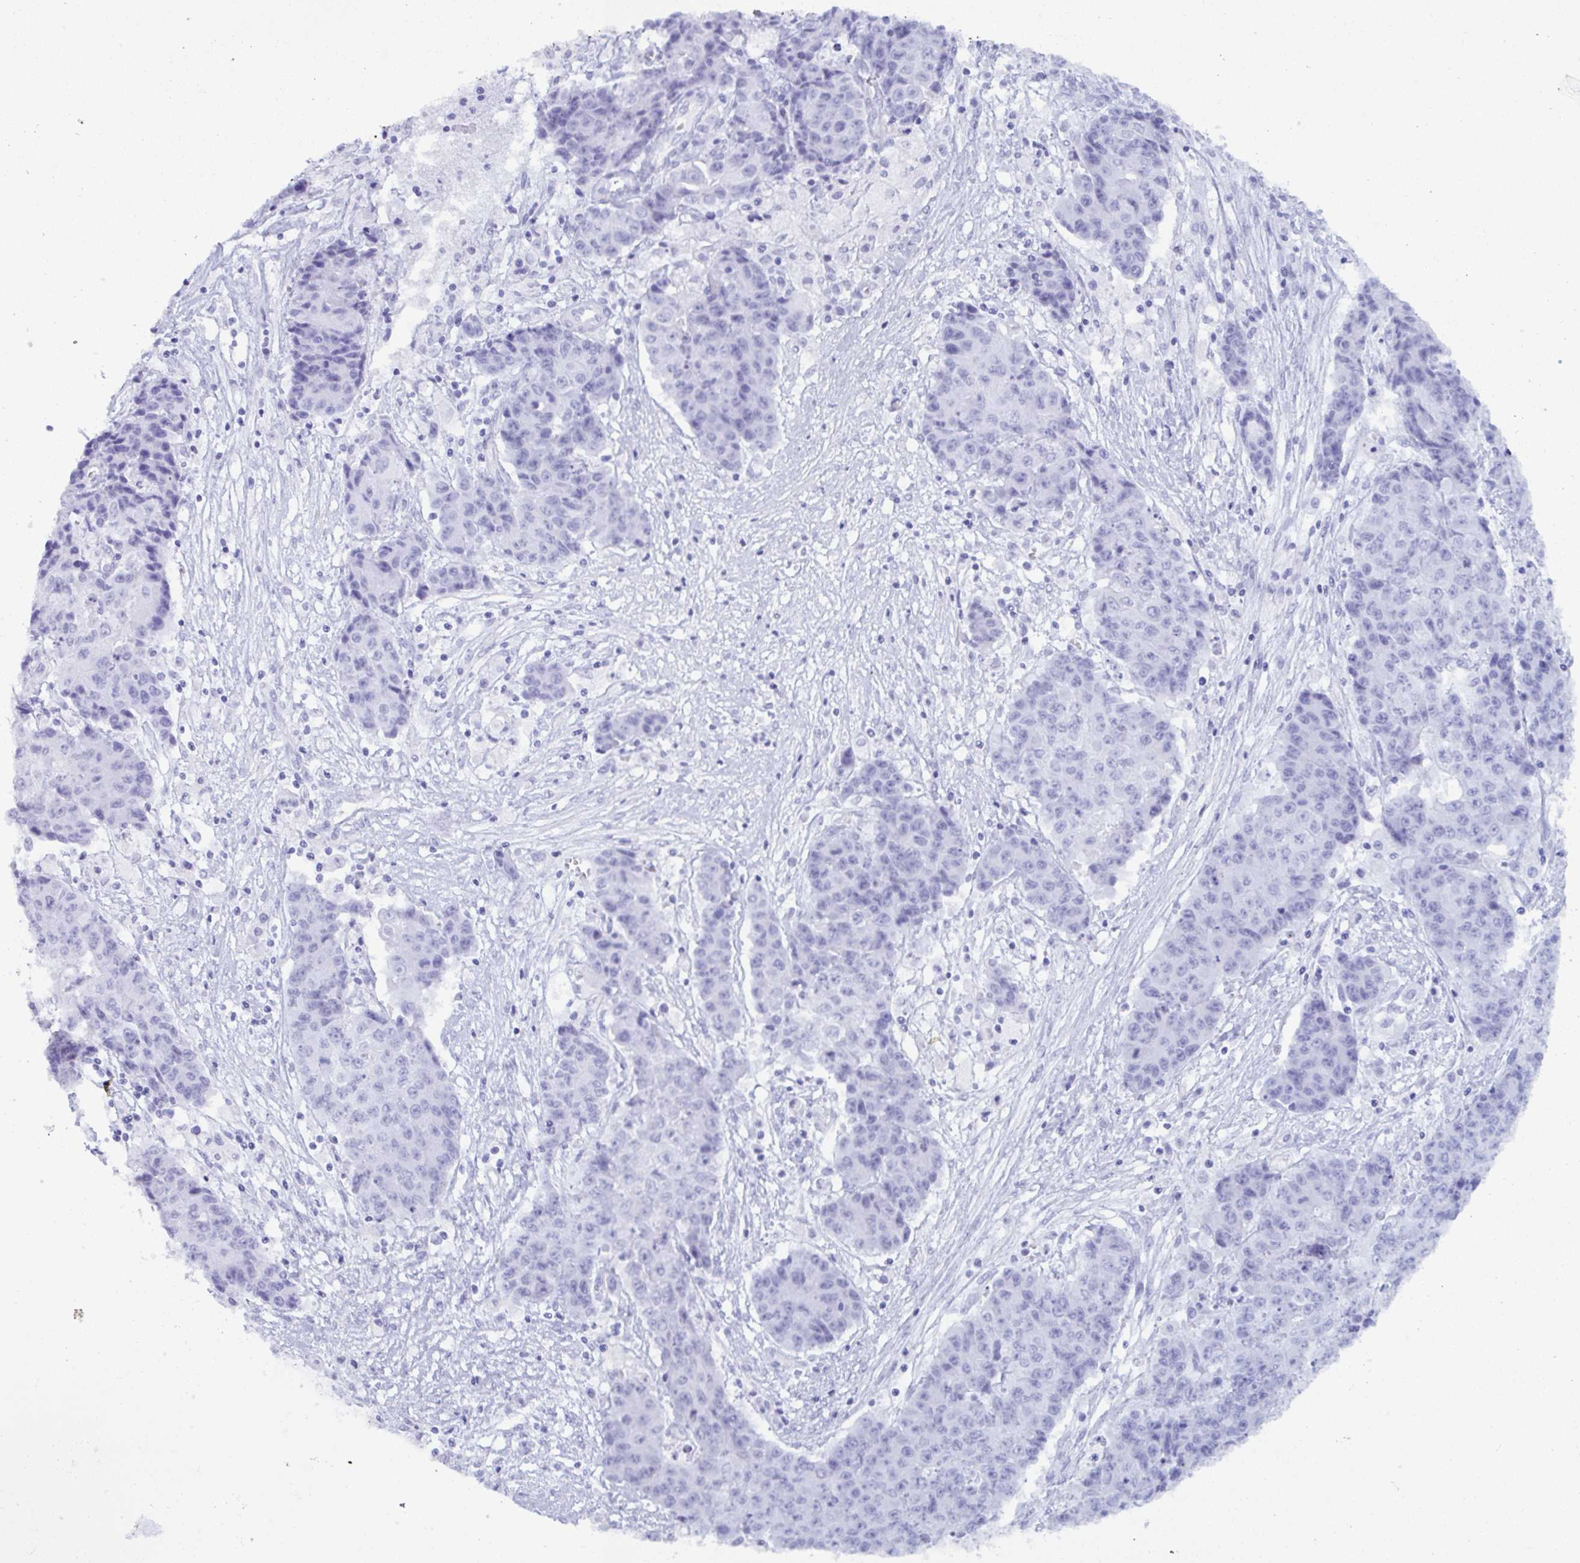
{"staining": {"intensity": "negative", "quantity": "none", "location": "none"}, "tissue": "ovarian cancer", "cell_type": "Tumor cells", "image_type": "cancer", "snomed": [{"axis": "morphology", "description": "Carcinoma, endometroid"}, {"axis": "topography", "description": "Ovary"}], "caption": "The micrograph demonstrates no staining of tumor cells in ovarian endometroid carcinoma.", "gene": "MRGPRG", "patient": {"sex": "female", "age": 42}}